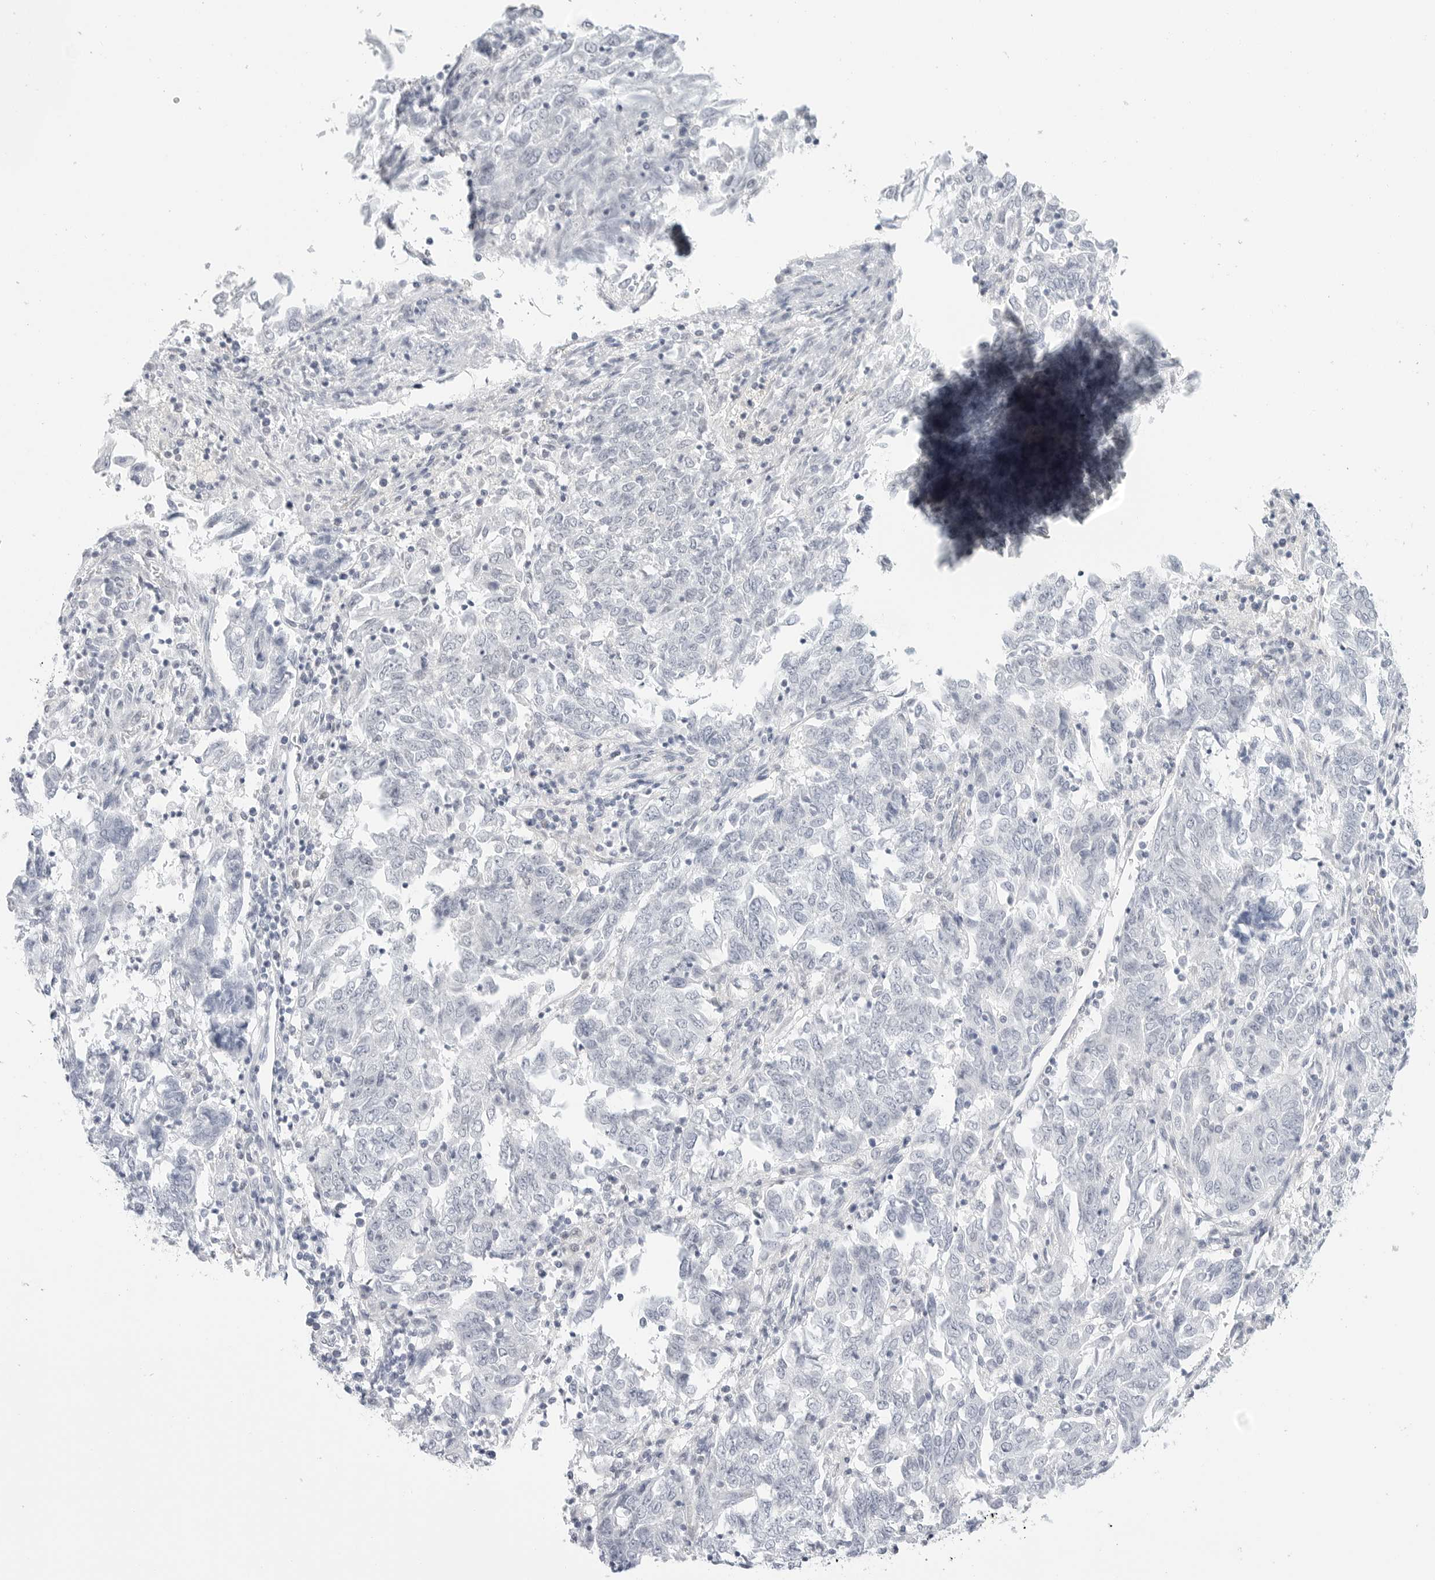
{"staining": {"intensity": "negative", "quantity": "none", "location": "none"}, "tissue": "endometrial cancer", "cell_type": "Tumor cells", "image_type": "cancer", "snomed": [{"axis": "morphology", "description": "Adenocarcinoma, NOS"}, {"axis": "topography", "description": "Endometrium"}], "caption": "Immunohistochemistry (IHC) image of neoplastic tissue: human endometrial cancer (adenocarcinoma) stained with DAB displays no significant protein staining in tumor cells. (DAB (3,3'-diaminobenzidine) IHC with hematoxylin counter stain).", "gene": "HMGCS2", "patient": {"sex": "female", "age": 80}}